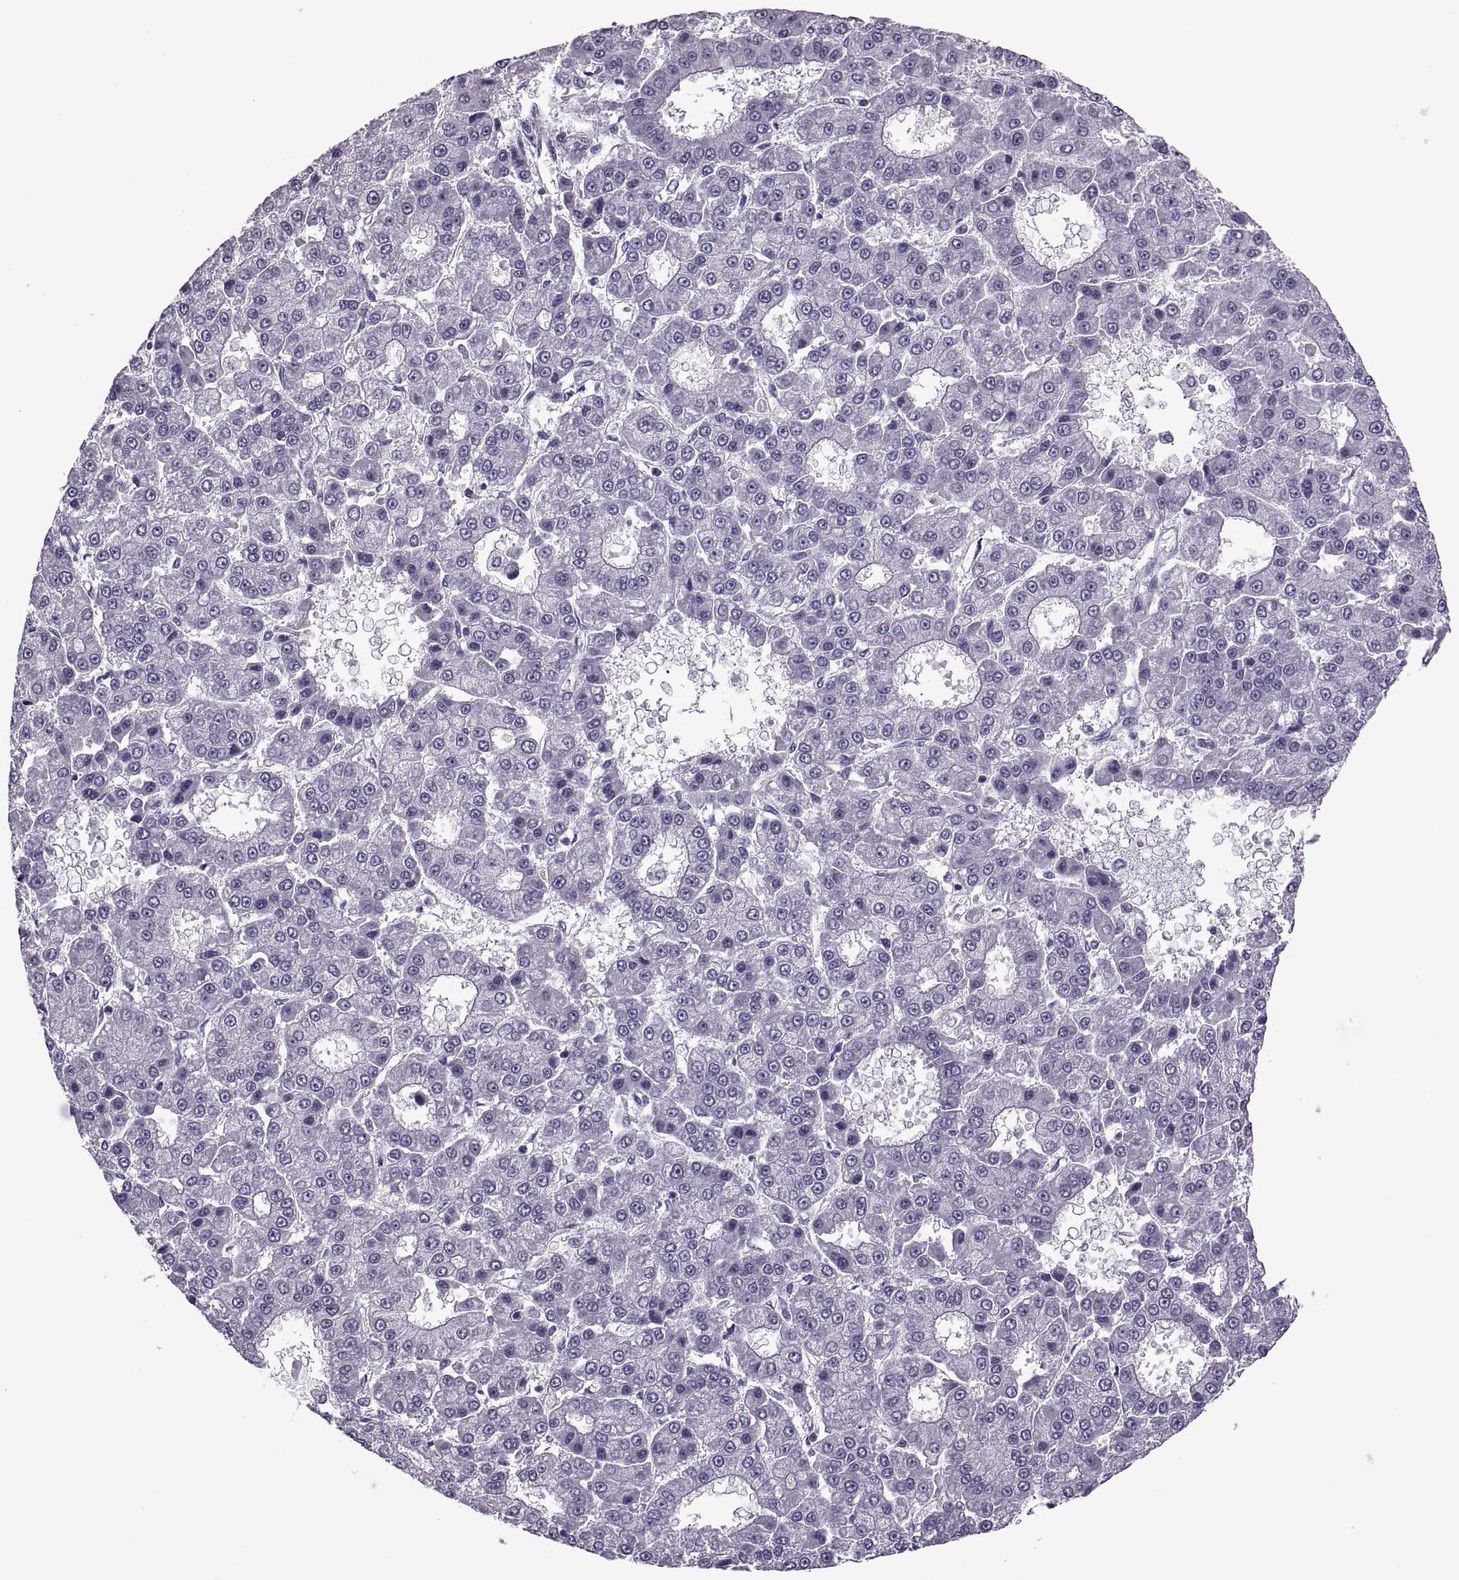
{"staining": {"intensity": "negative", "quantity": "none", "location": "none"}, "tissue": "liver cancer", "cell_type": "Tumor cells", "image_type": "cancer", "snomed": [{"axis": "morphology", "description": "Carcinoma, Hepatocellular, NOS"}, {"axis": "topography", "description": "Liver"}], "caption": "A high-resolution histopathology image shows immunohistochemistry (IHC) staining of liver cancer, which exhibits no significant positivity in tumor cells.", "gene": "SYNGR4", "patient": {"sex": "male", "age": 70}}